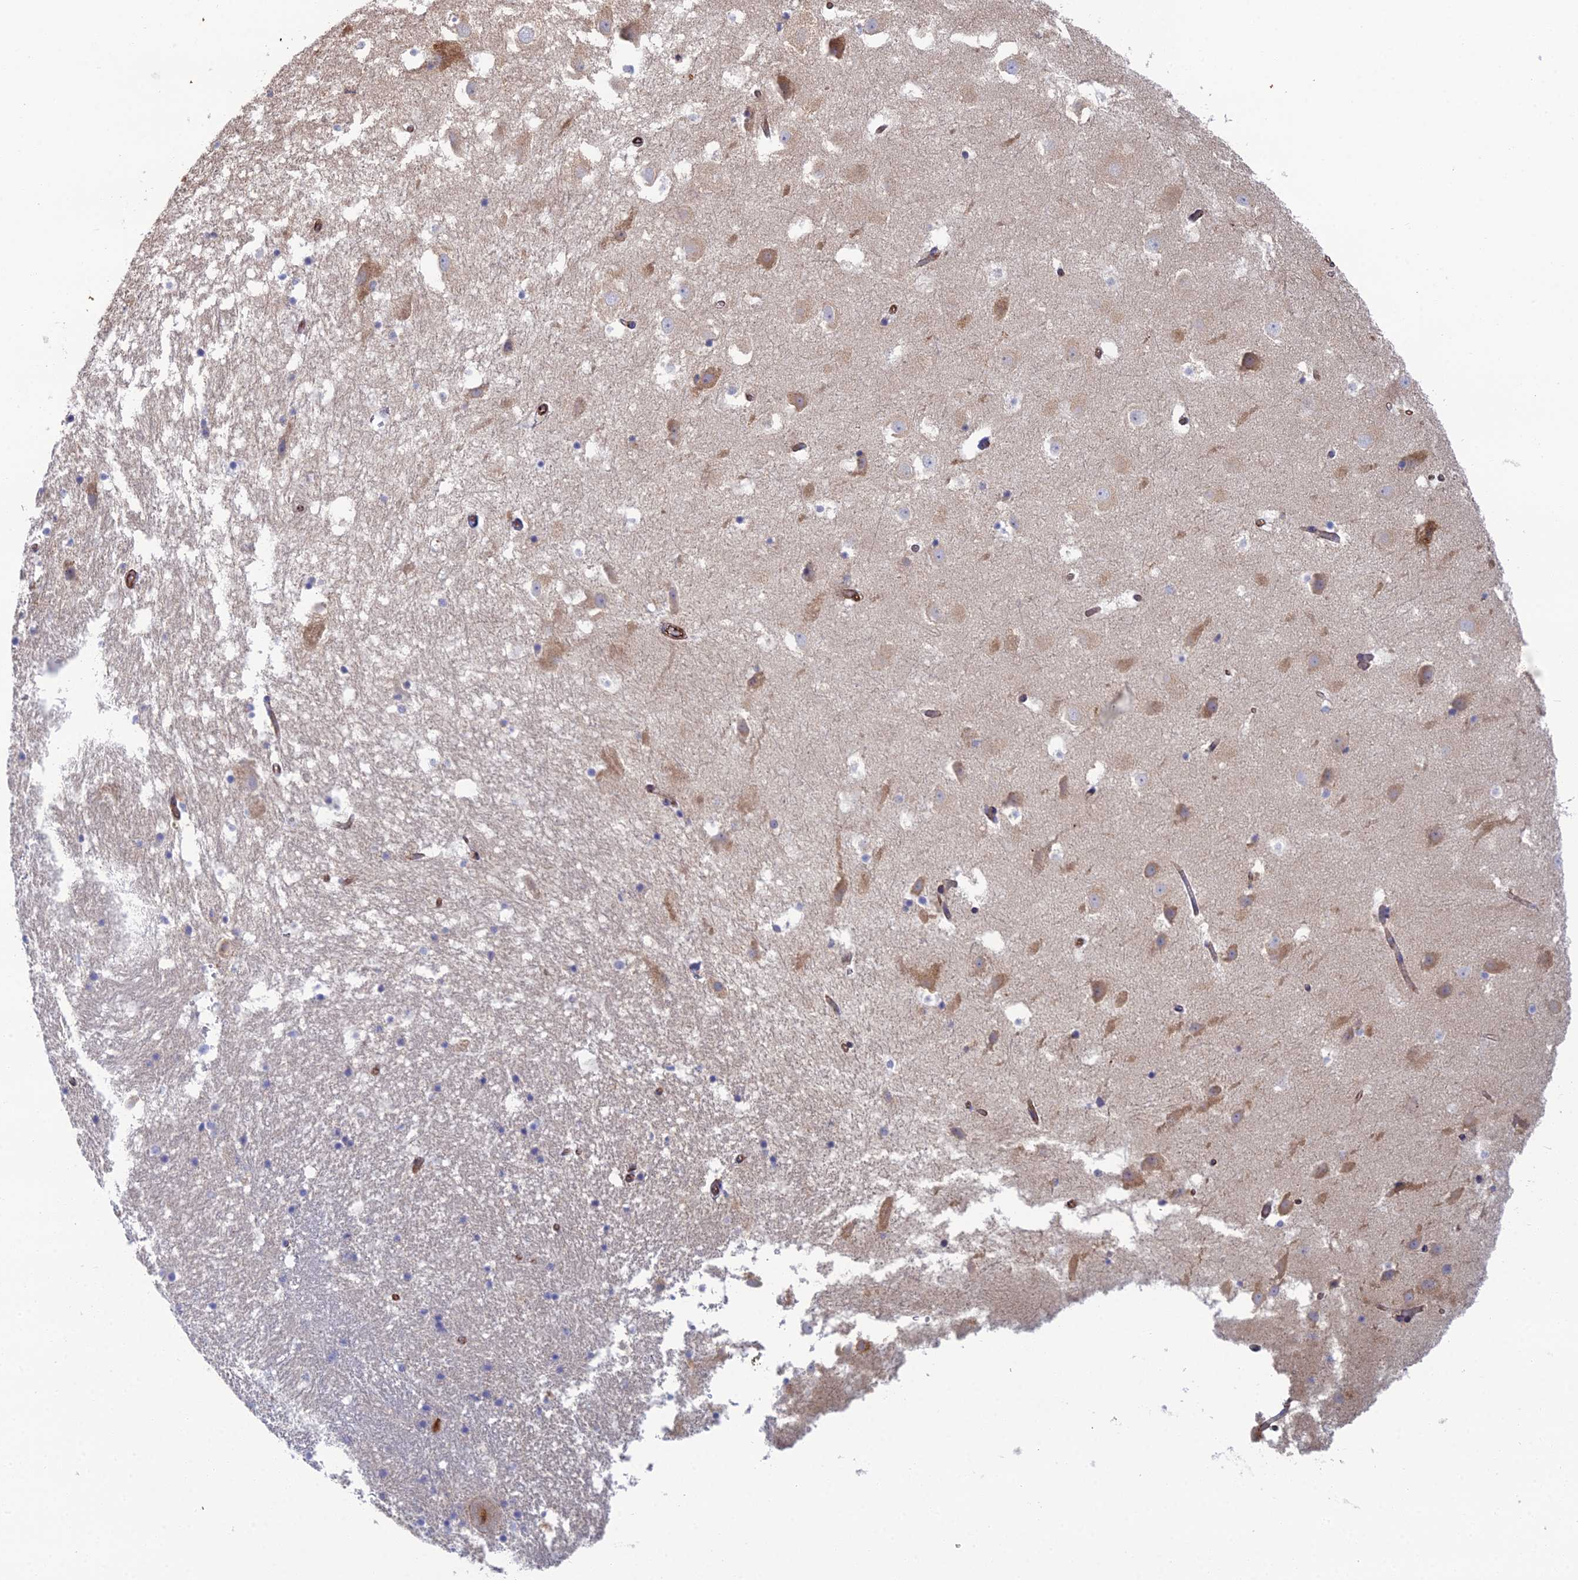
{"staining": {"intensity": "negative", "quantity": "none", "location": "none"}, "tissue": "hippocampus", "cell_type": "Glial cells", "image_type": "normal", "snomed": [{"axis": "morphology", "description": "Normal tissue, NOS"}, {"axis": "topography", "description": "Hippocampus"}], "caption": "IHC histopathology image of normal human hippocampus stained for a protein (brown), which reveals no positivity in glial cells. (Brightfield microscopy of DAB (3,3'-diaminobenzidine) immunohistochemistry at high magnification).", "gene": "CLVS2", "patient": {"sex": "female", "age": 52}}